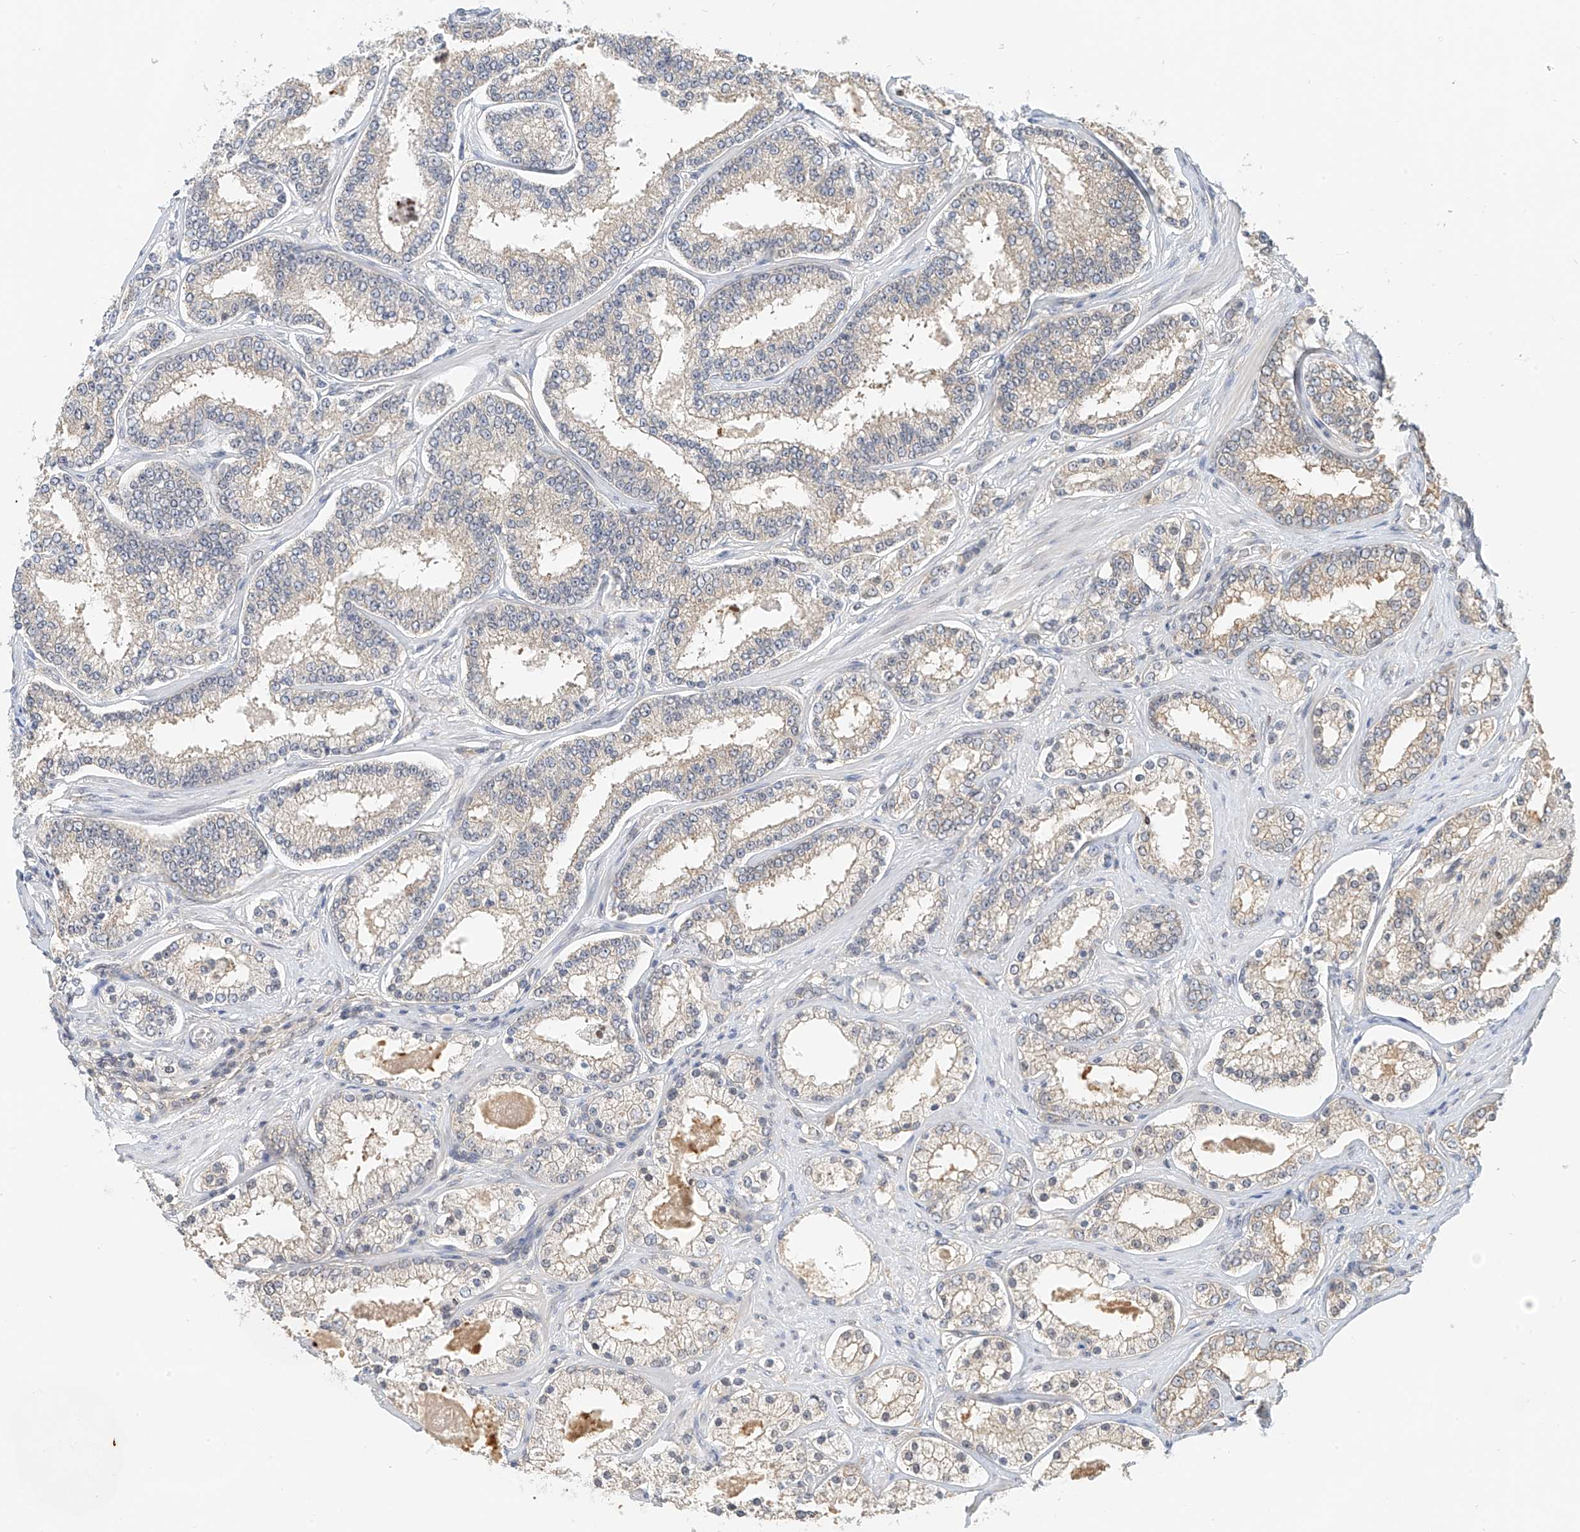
{"staining": {"intensity": "weak", "quantity": "25%-75%", "location": "cytoplasmic/membranous"}, "tissue": "prostate cancer", "cell_type": "Tumor cells", "image_type": "cancer", "snomed": [{"axis": "morphology", "description": "Normal tissue, NOS"}, {"axis": "morphology", "description": "Adenocarcinoma, High grade"}, {"axis": "topography", "description": "Prostate"}], "caption": "Protein staining of prostate cancer (high-grade adenocarcinoma) tissue reveals weak cytoplasmic/membranous positivity in approximately 25%-75% of tumor cells. The protein of interest is stained brown, and the nuclei are stained in blue (DAB (3,3'-diaminobenzidine) IHC with brightfield microscopy, high magnification).", "gene": "PPA2", "patient": {"sex": "male", "age": 83}}